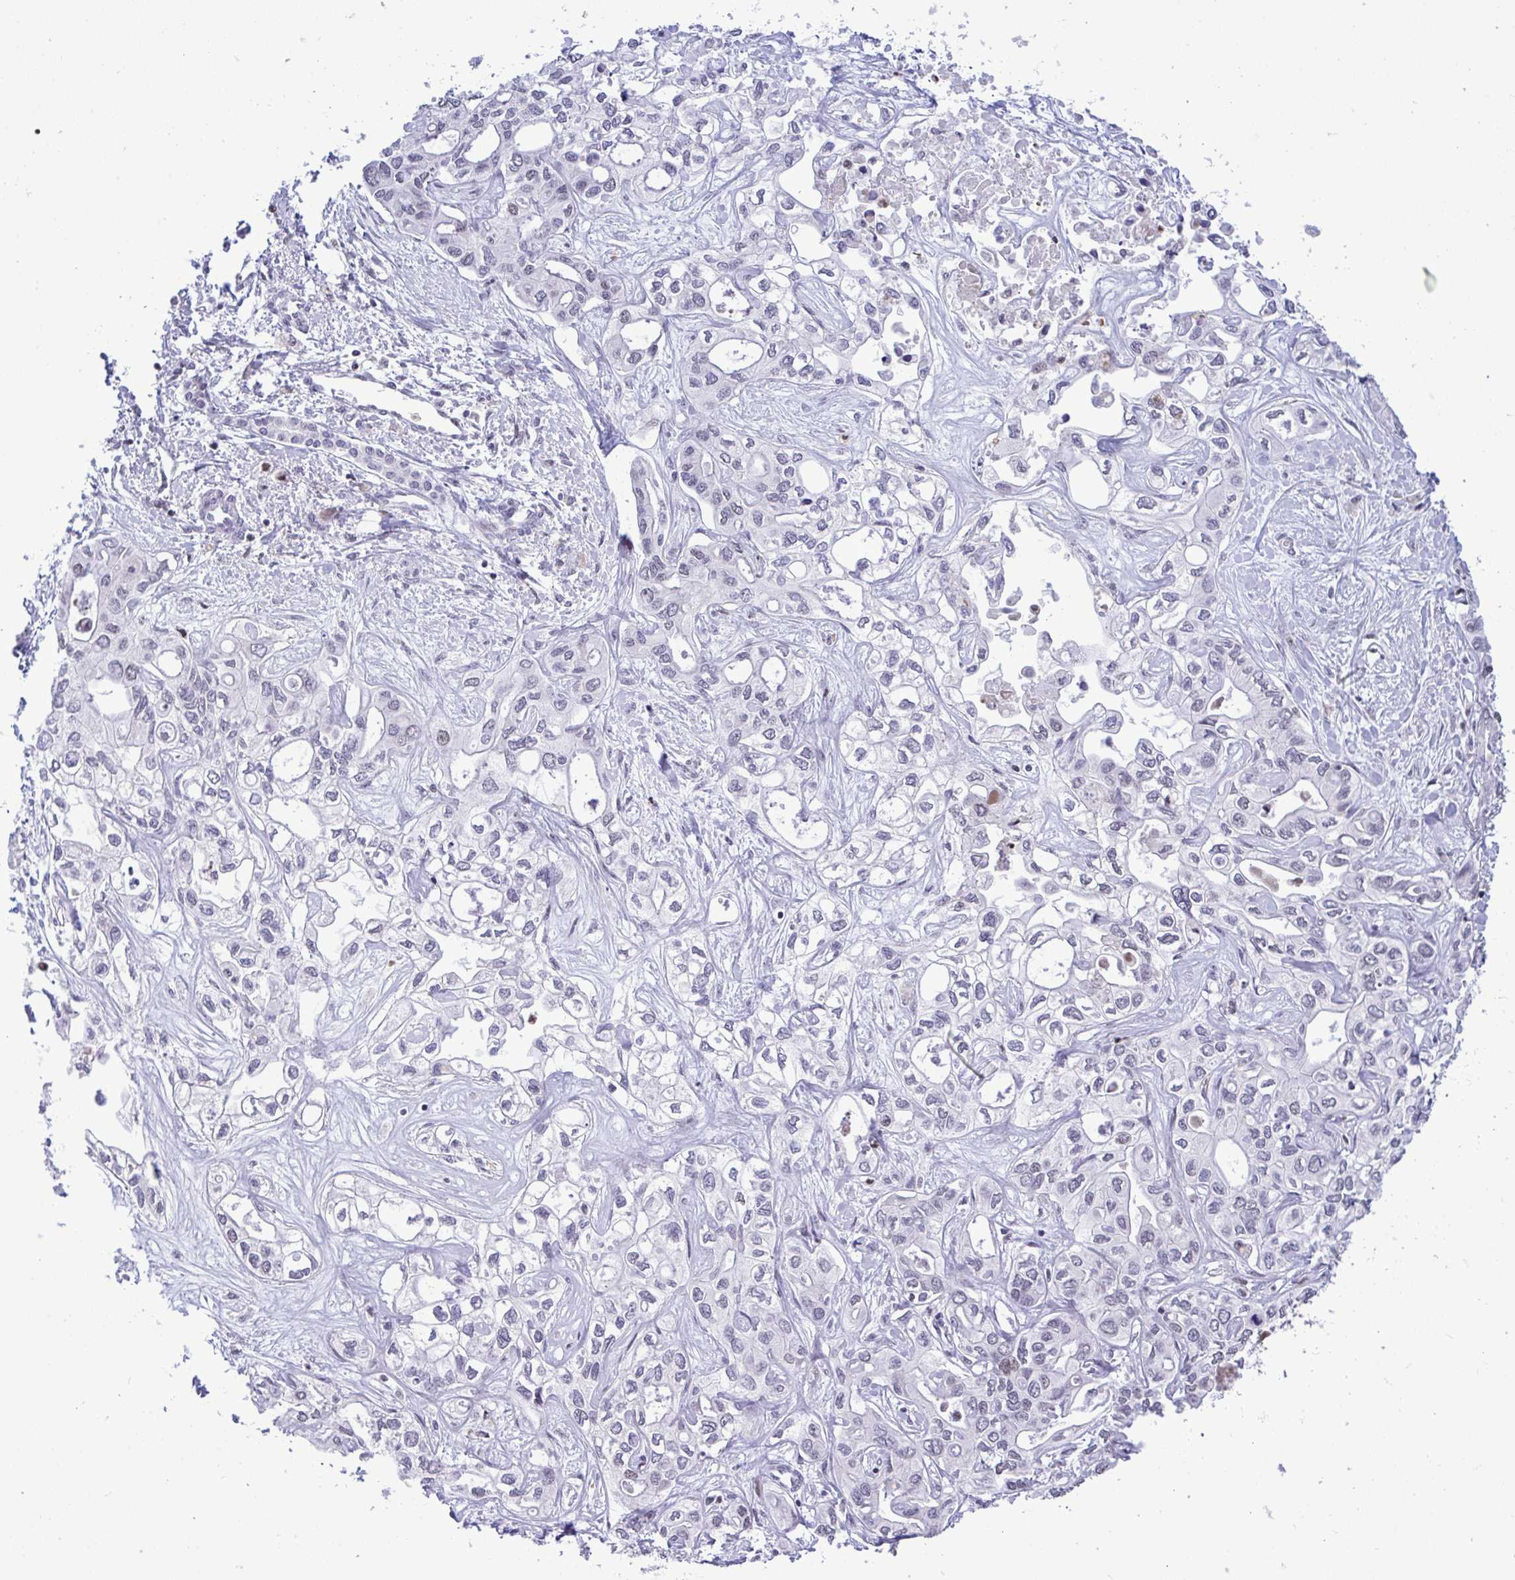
{"staining": {"intensity": "weak", "quantity": "<25%", "location": "nuclear"}, "tissue": "liver cancer", "cell_type": "Tumor cells", "image_type": "cancer", "snomed": [{"axis": "morphology", "description": "Cholangiocarcinoma"}, {"axis": "topography", "description": "Liver"}], "caption": "Tumor cells show no significant protein positivity in liver cholangiocarcinoma.", "gene": "C1QL2", "patient": {"sex": "female", "age": 64}}